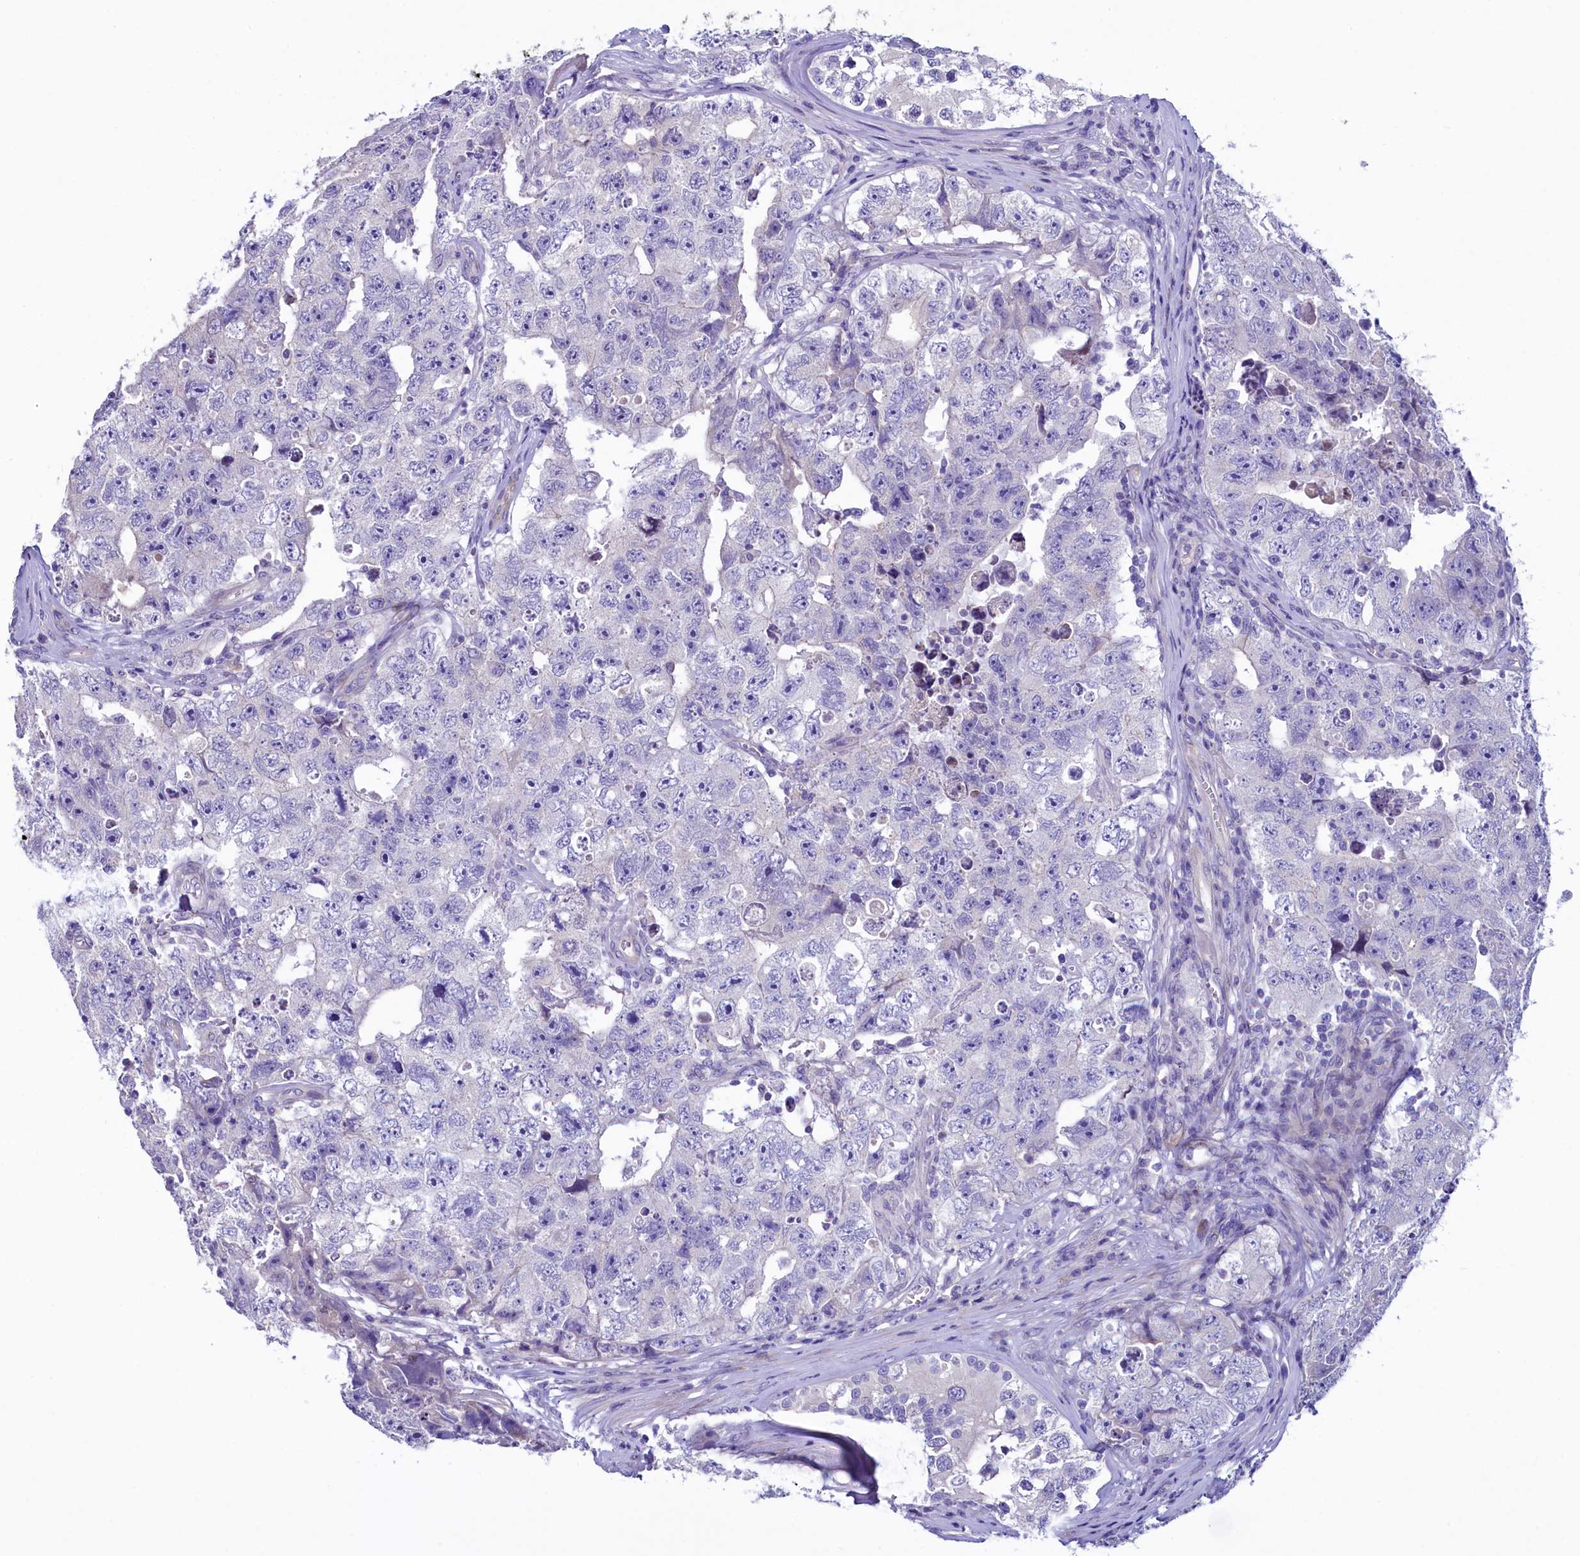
{"staining": {"intensity": "negative", "quantity": "none", "location": "none"}, "tissue": "testis cancer", "cell_type": "Tumor cells", "image_type": "cancer", "snomed": [{"axis": "morphology", "description": "Carcinoma, Embryonal, NOS"}, {"axis": "topography", "description": "Testis"}], "caption": "Image shows no significant protein expression in tumor cells of testis embryonal carcinoma. Nuclei are stained in blue.", "gene": "KRBOX5", "patient": {"sex": "male", "age": 17}}